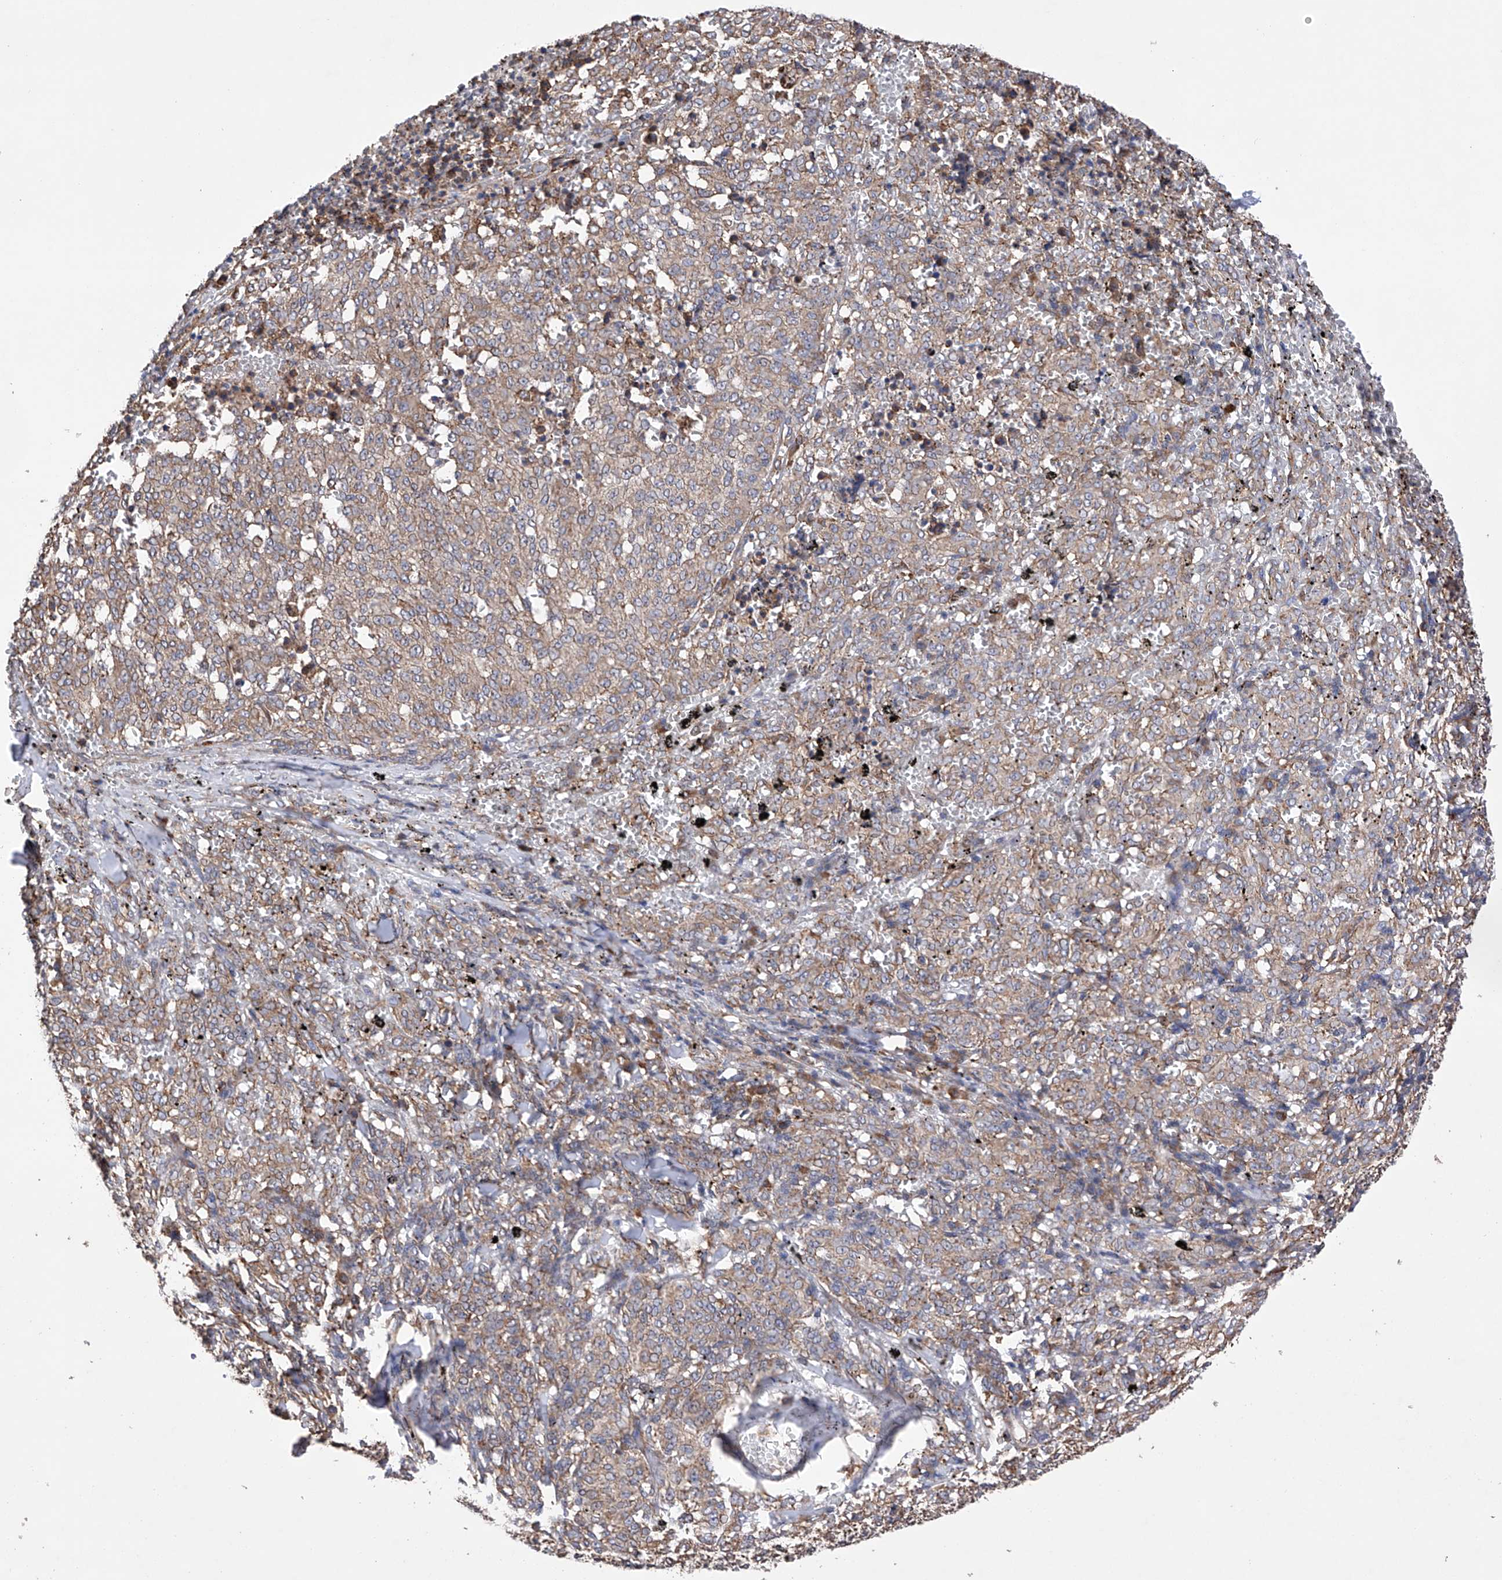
{"staining": {"intensity": "weak", "quantity": ">75%", "location": "cytoplasmic/membranous"}, "tissue": "melanoma", "cell_type": "Tumor cells", "image_type": "cancer", "snomed": [{"axis": "morphology", "description": "Malignant melanoma, NOS"}, {"axis": "topography", "description": "Skin"}], "caption": "Protein staining of melanoma tissue displays weak cytoplasmic/membranous staining in about >75% of tumor cells.", "gene": "DNAH8", "patient": {"sex": "female", "age": 72}}